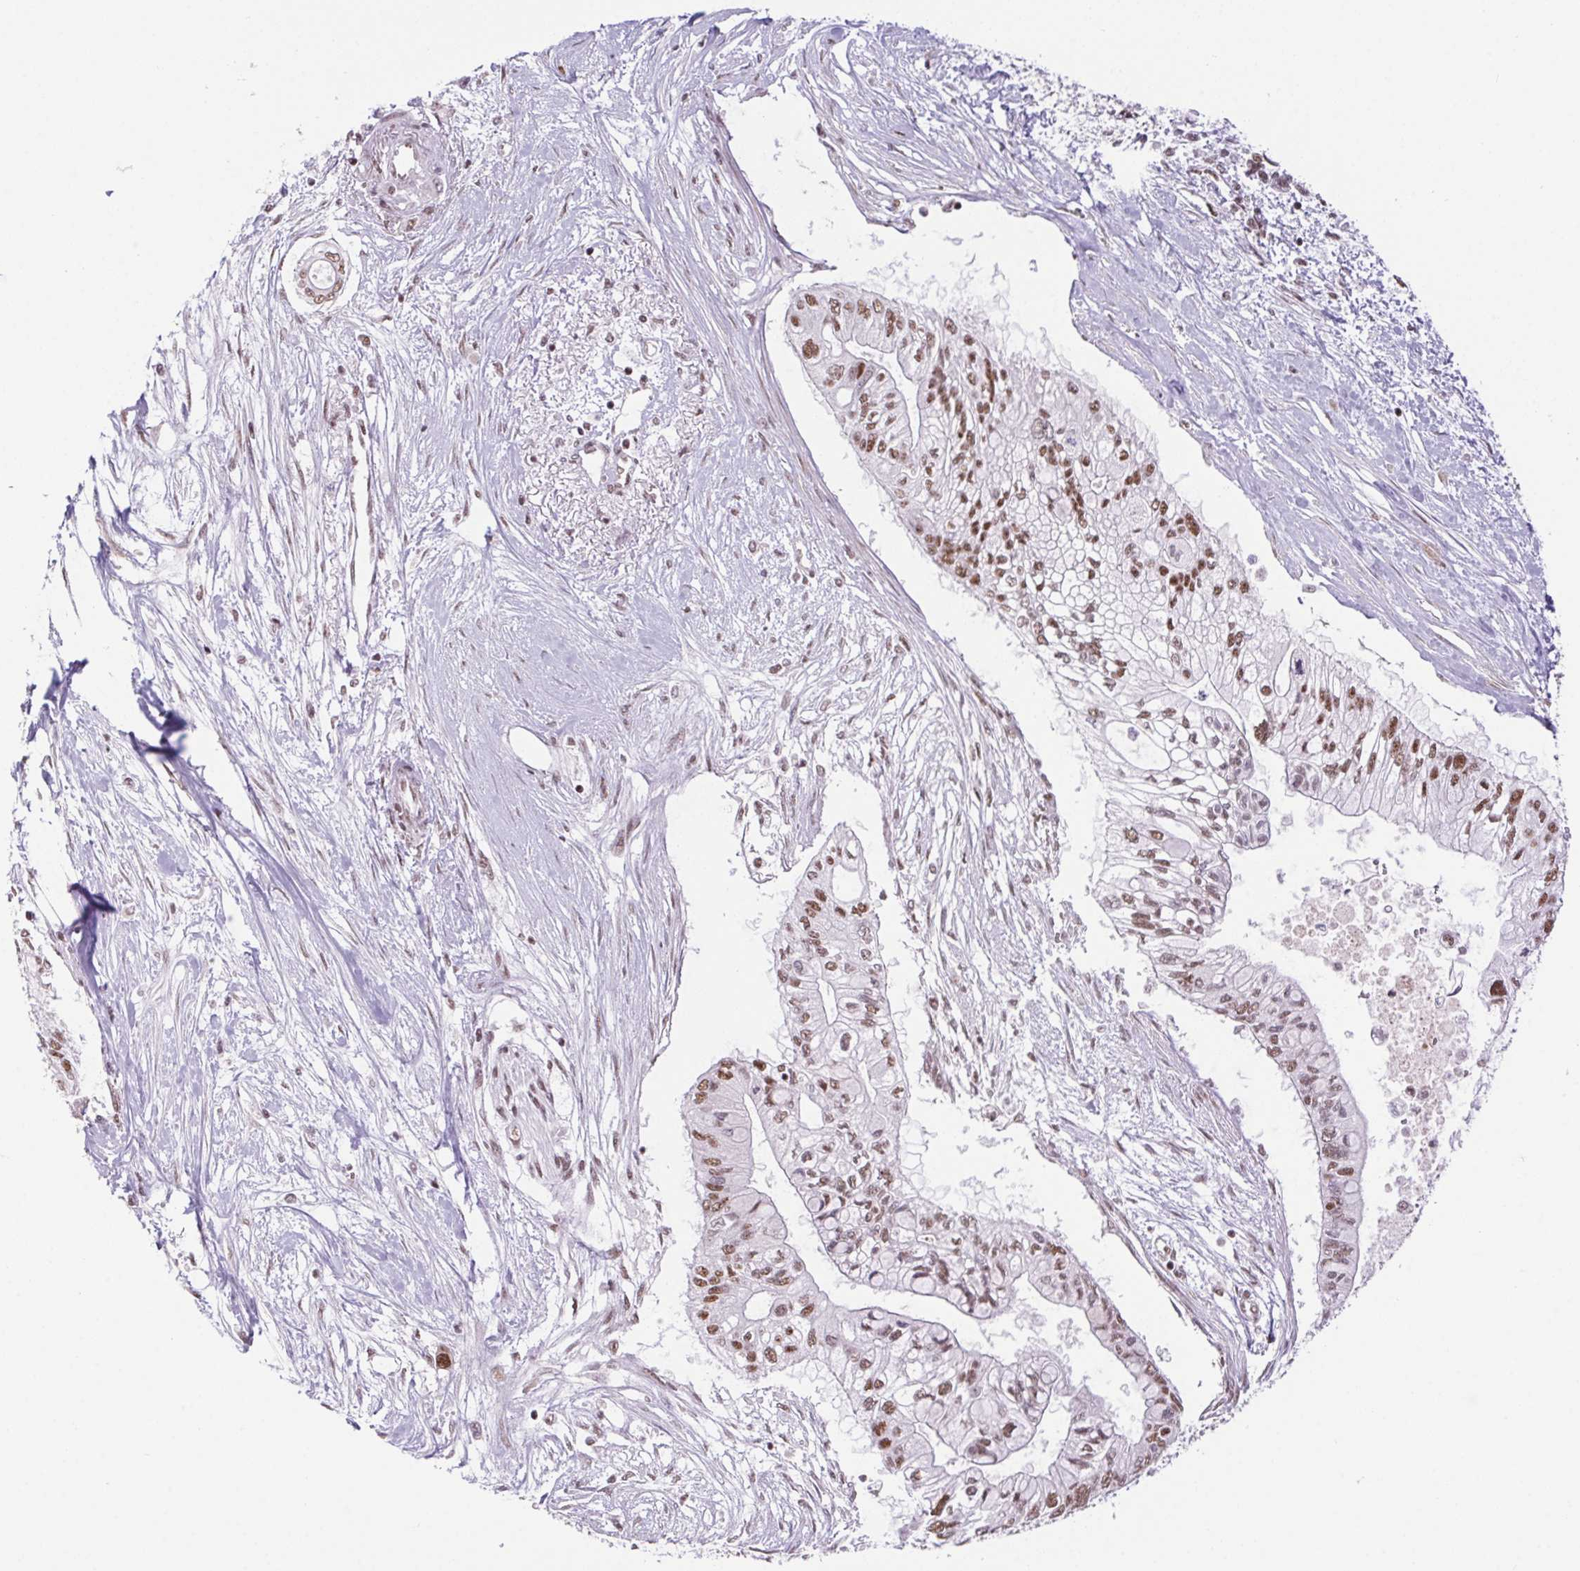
{"staining": {"intensity": "moderate", "quantity": ">75%", "location": "nuclear"}, "tissue": "pancreatic cancer", "cell_type": "Tumor cells", "image_type": "cancer", "snomed": [{"axis": "morphology", "description": "Adenocarcinoma, NOS"}, {"axis": "topography", "description": "Pancreas"}], "caption": "Protein expression analysis of human pancreatic cancer reveals moderate nuclear positivity in approximately >75% of tumor cells. The staining was performed using DAB, with brown indicating positive protein expression. Nuclei are stained blue with hematoxylin.", "gene": "DDX17", "patient": {"sex": "female", "age": 77}}